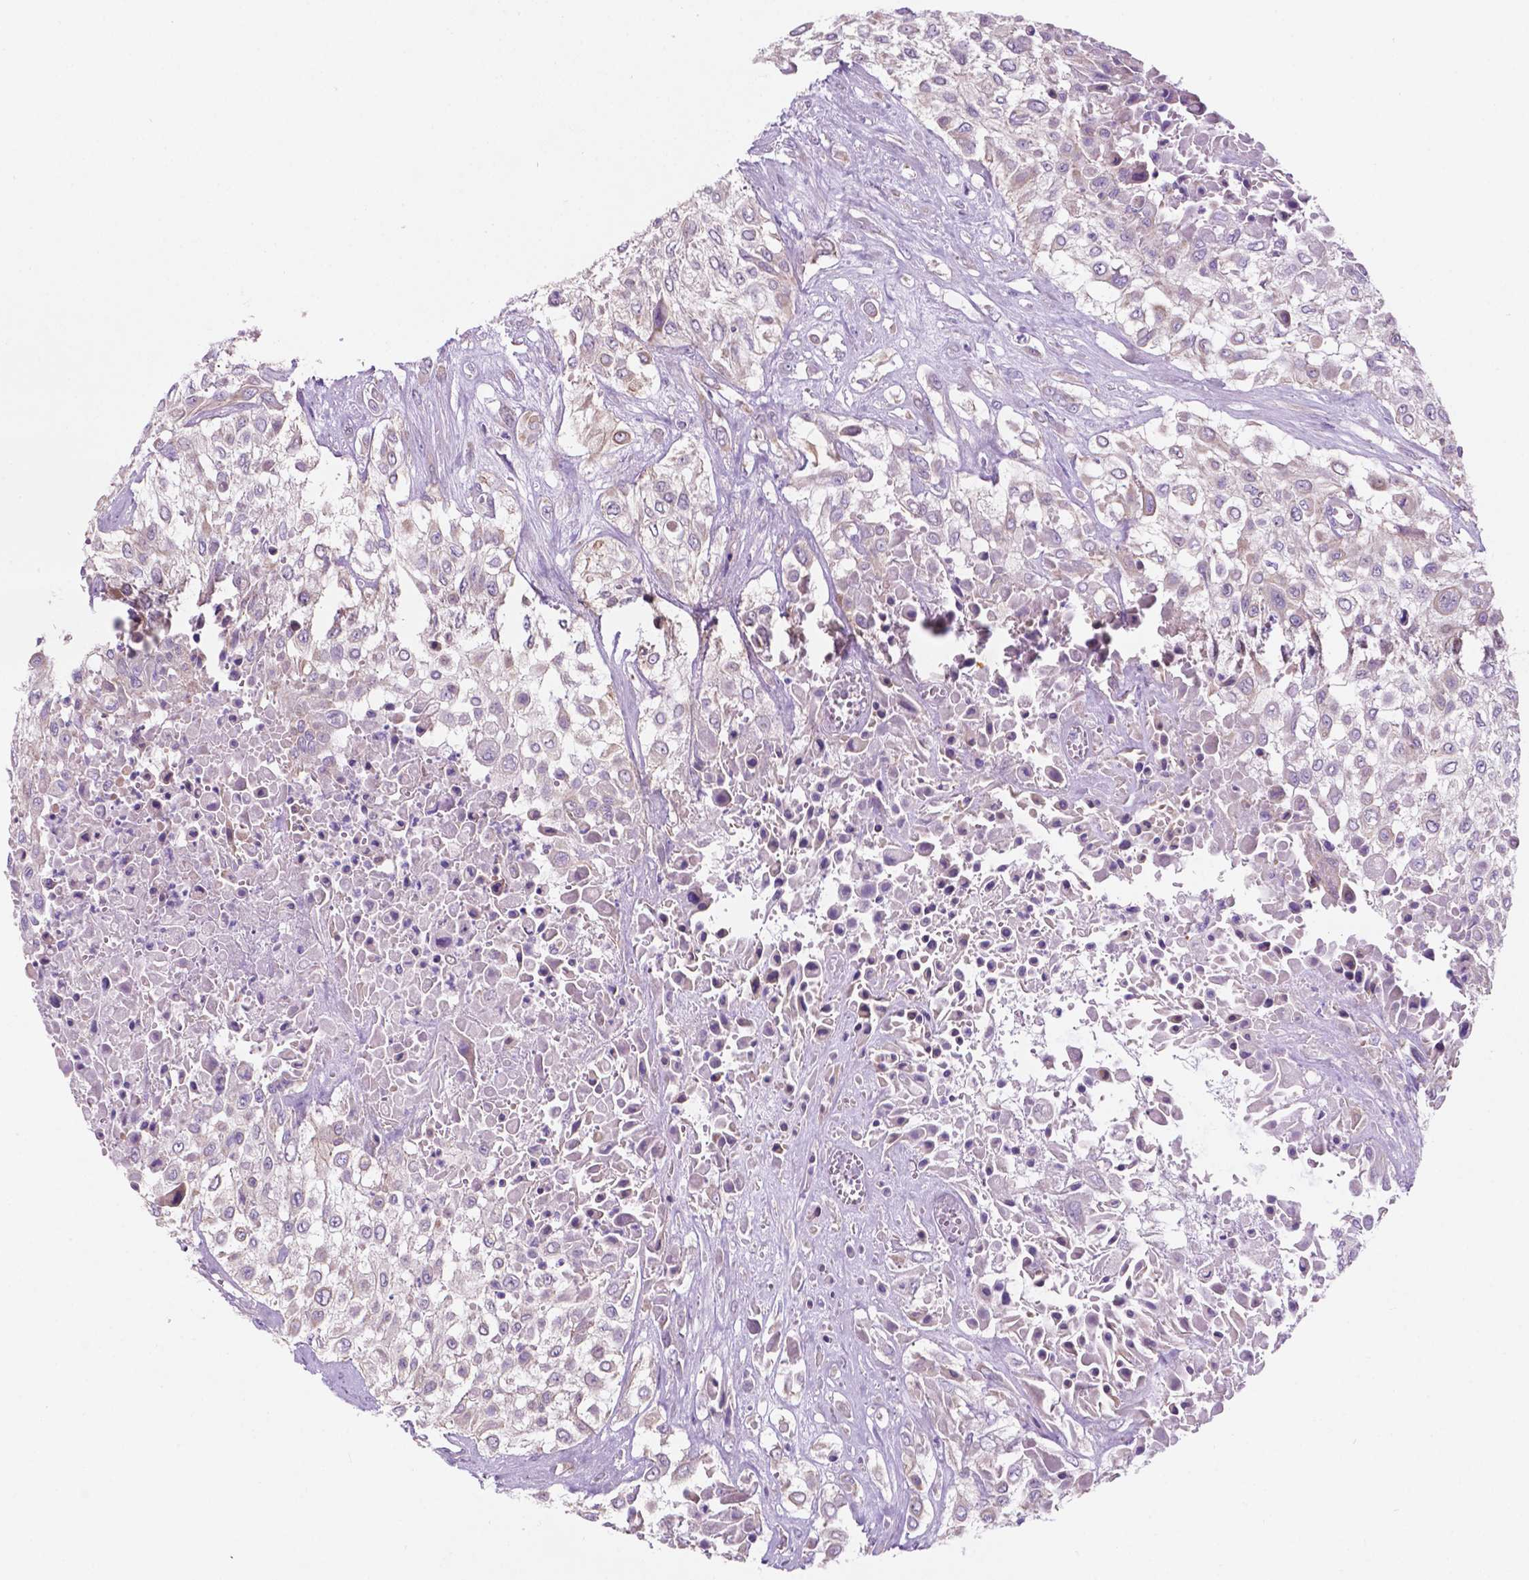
{"staining": {"intensity": "negative", "quantity": "none", "location": "none"}, "tissue": "urothelial cancer", "cell_type": "Tumor cells", "image_type": "cancer", "snomed": [{"axis": "morphology", "description": "Urothelial carcinoma, High grade"}, {"axis": "topography", "description": "Urinary bladder"}], "caption": "There is no significant expression in tumor cells of urothelial carcinoma (high-grade).", "gene": "FAM50B", "patient": {"sex": "male", "age": 57}}